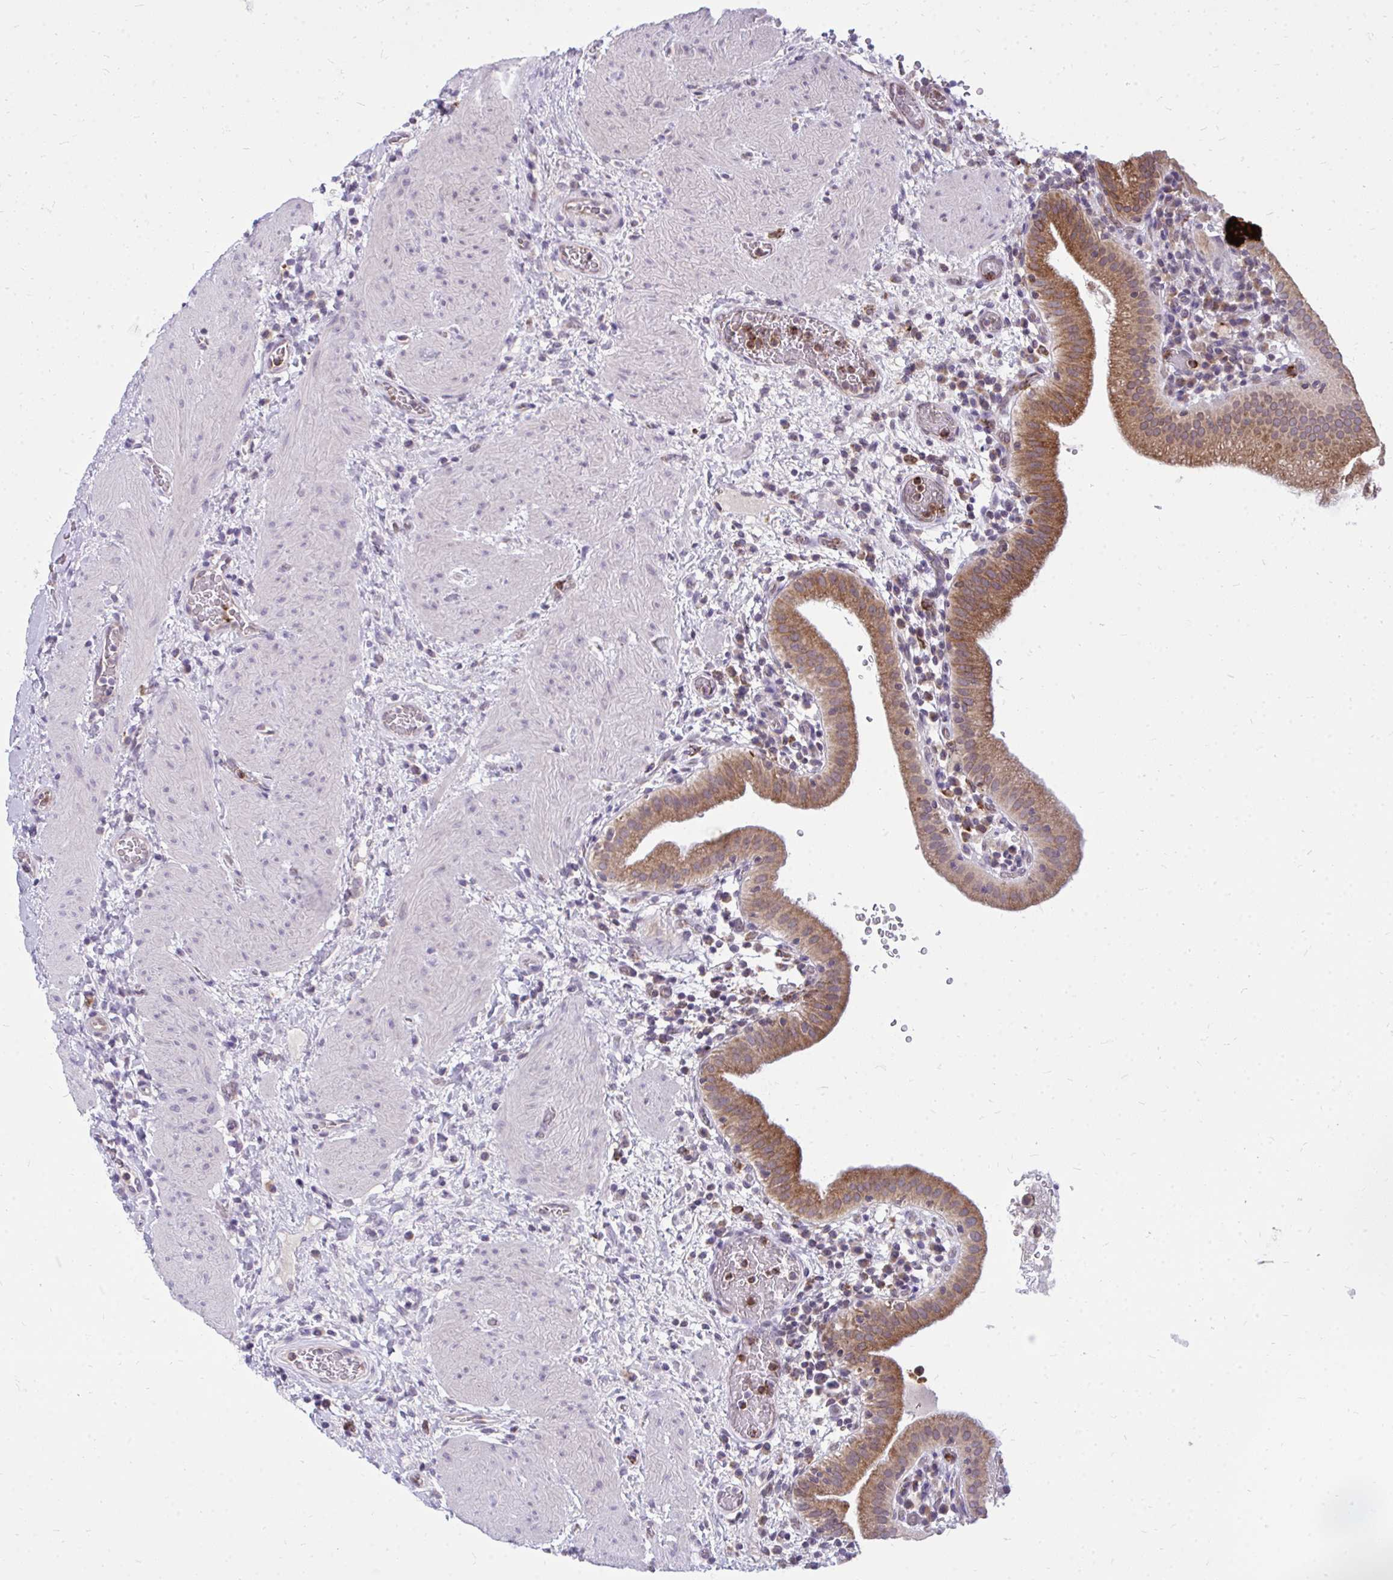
{"staining": {"intensity": "moderate", "quantity": ">75%", "location": "cytoplasmic/membranous"}, "tissue": "gallbladder", "cell_type": "Glandular cells", "image_type": "normal", "snomed": [{"axis": "morphology", "description": "Normal tissue, NOS"}, {"axis": "topography", "description": "Gallbladder"}], "caption": "Immunohistochemistry micrograph of normal gallbladder: gallbladder stained using IHC demonstrates medium levels of moderate protein expression localized specifically in the cytoplasmic/membranous of glandular cells, appearing as a cytoplasmic/membranous brown color.", "gene": "ACSL5", "patient": {"sex": "male", "age": 26}}